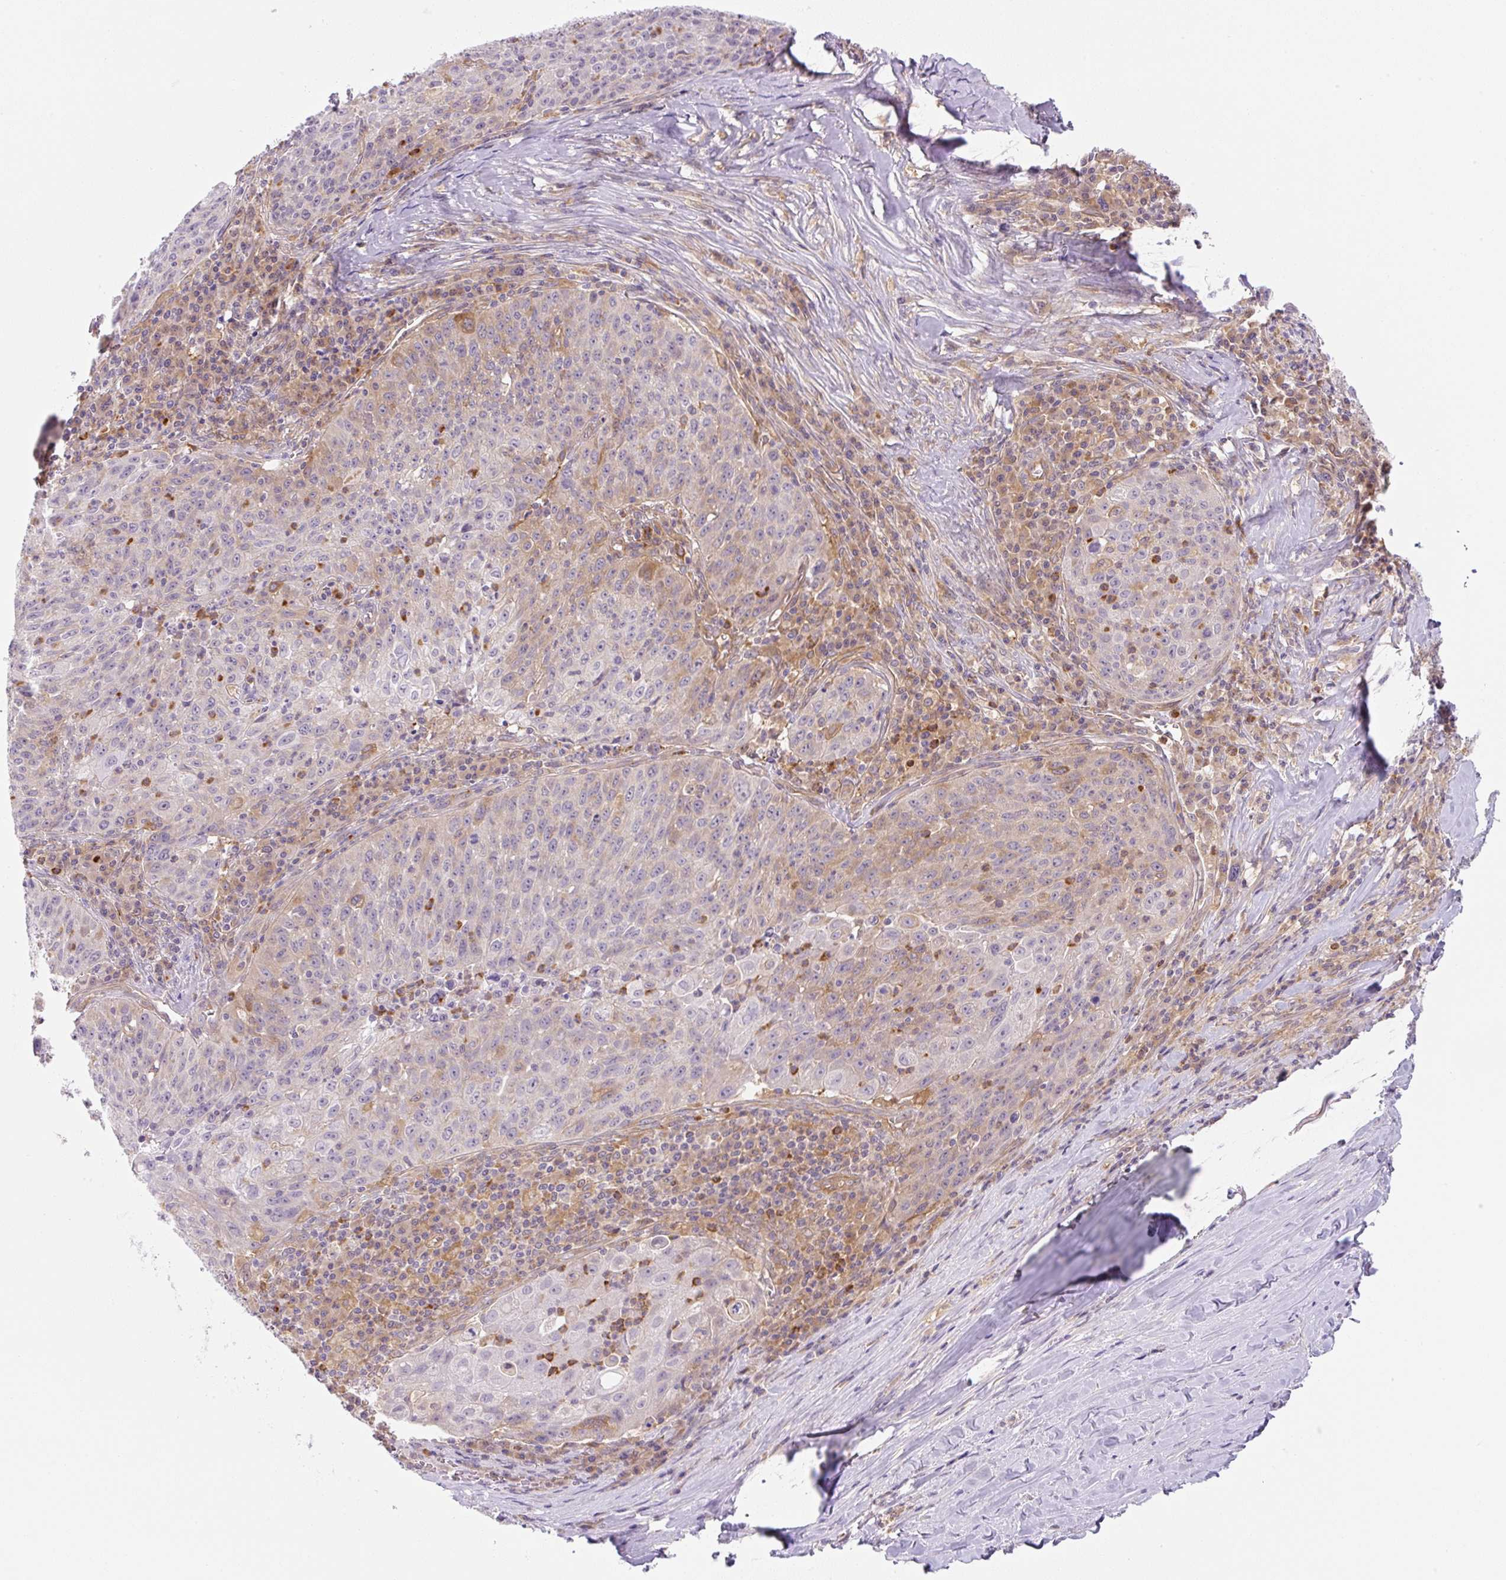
{"staining": {"intensity": "weak", "quantity": "<25%", "location": "cytoplasmic/membranous"}, "tissue": "lung cancer", "cell_type": "Tumor cells", "image_type": "cancer", "snomed": [{"axis": "morphology", "description": "Squamous cell carcinoma, NOS"}, {"axis": "morphology", "description": "Squamous cell carcinoma, metastatic, NOS"}, {"axis": "topography", "description": "Bronchus"}, {"axis": "topography", "description": "Lung"}], "caption": "This micrograph is of lung cancer (metastatic squamous cell carcinoma) stained with IHC to label a protein in brown with the nuclei are counter-stained blue. There is no positivity in tumor cells. The staining is performed using DAB (3,3'-diaminobenzidine) brown chromogen with nuclei counter-stained in using hematoxylin.", "gene": "OMA1", "patient": {"sex": "male", "age": 62}}